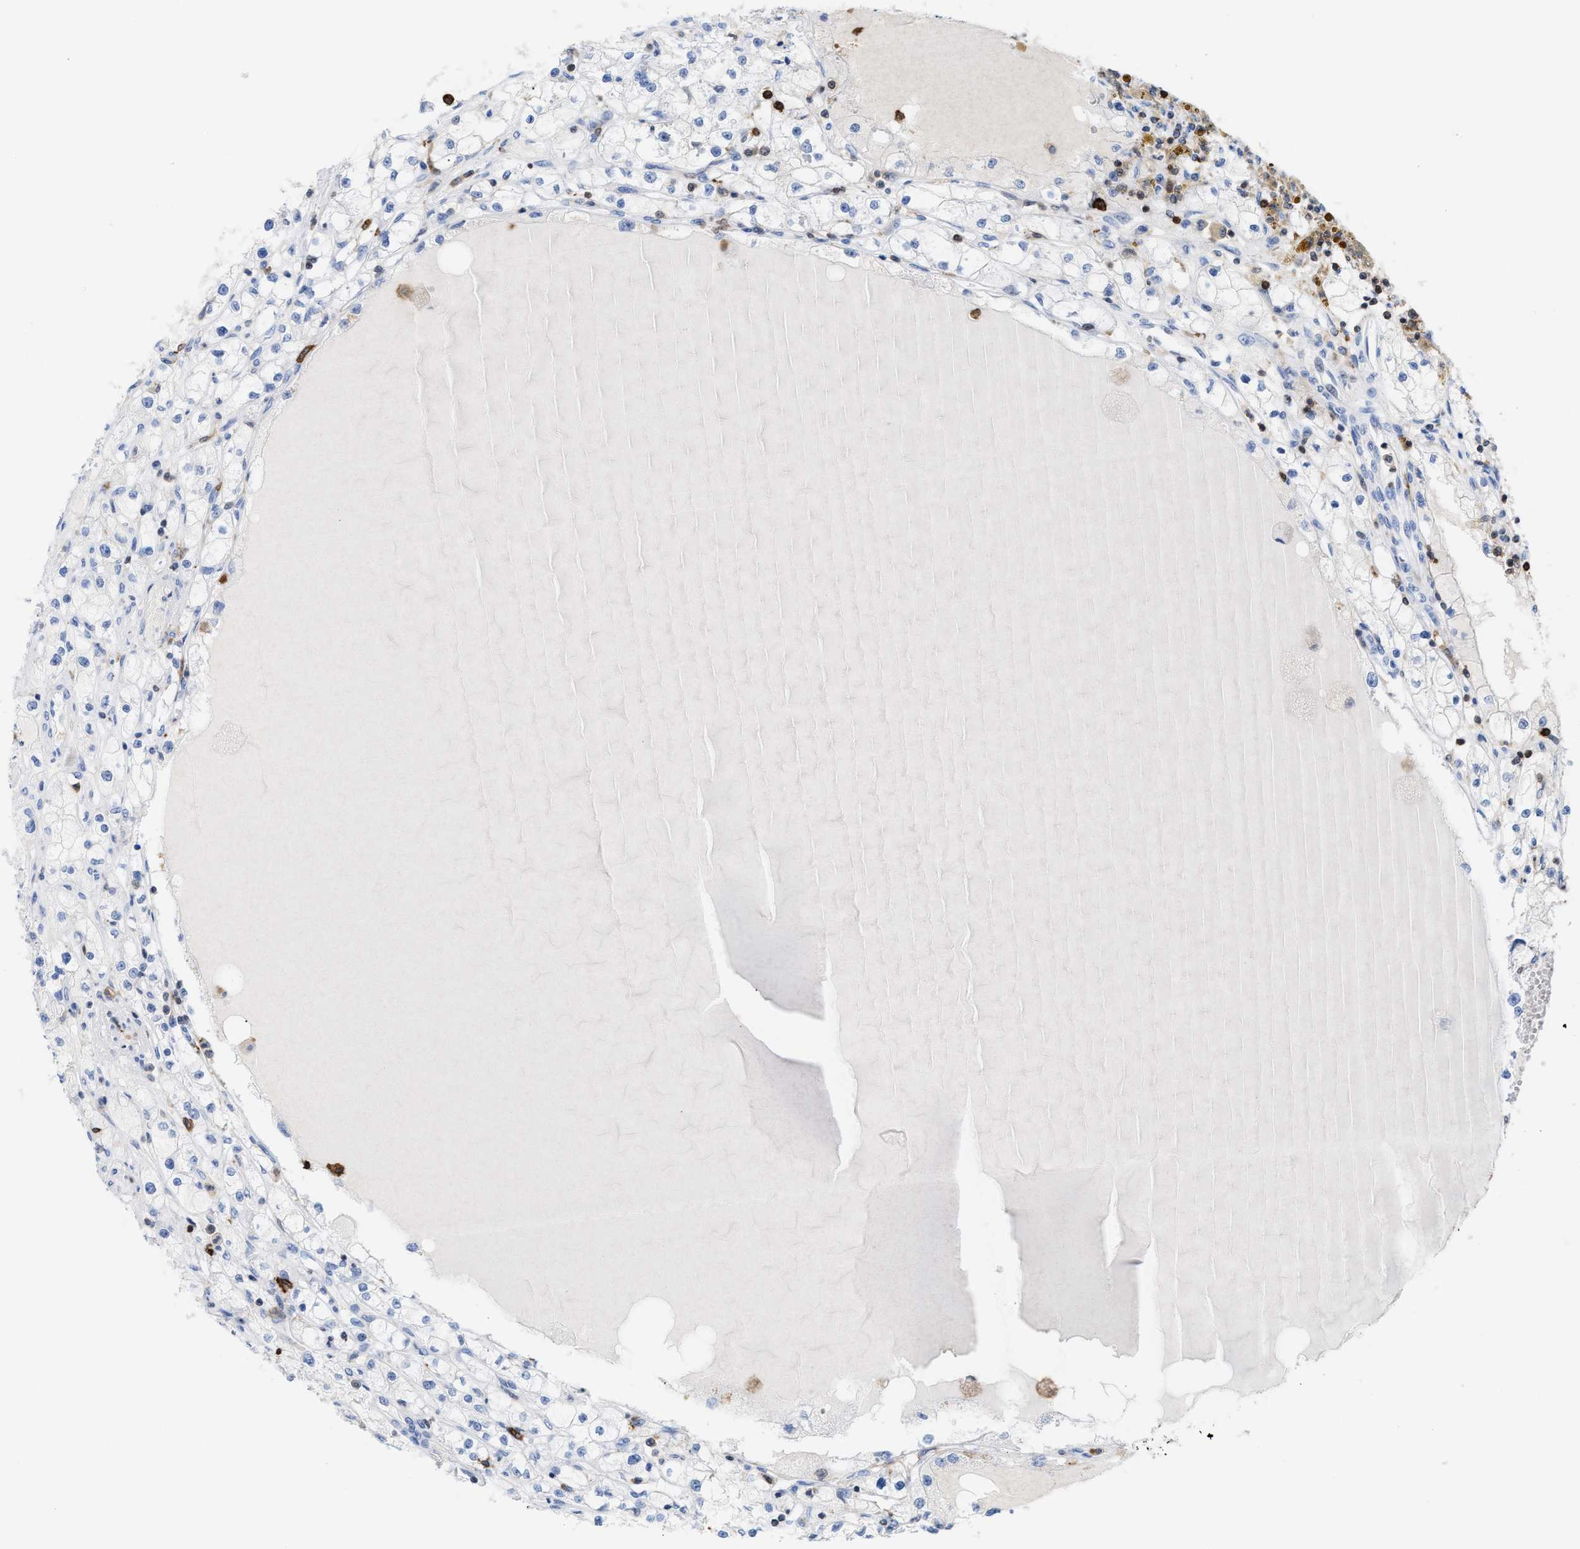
{"staining": {"intensity": "negative", "quantity": "none", "location": "none"}, "tissue": "renal cancer", "cell_type": "Tumor cells", "image_type": "cancer", "snomed": [{"axis": "morphology", "description": "Adenocarcinoma, NOS"}, {"axis": "topography", "description": "Kidney"}], "caption": "Photomicrograph shows no significant protein positivity in tumor cells of renal adenocarcinoma.", "gene": "LCP1", "patient": {"sex": "male", "age": 56}}